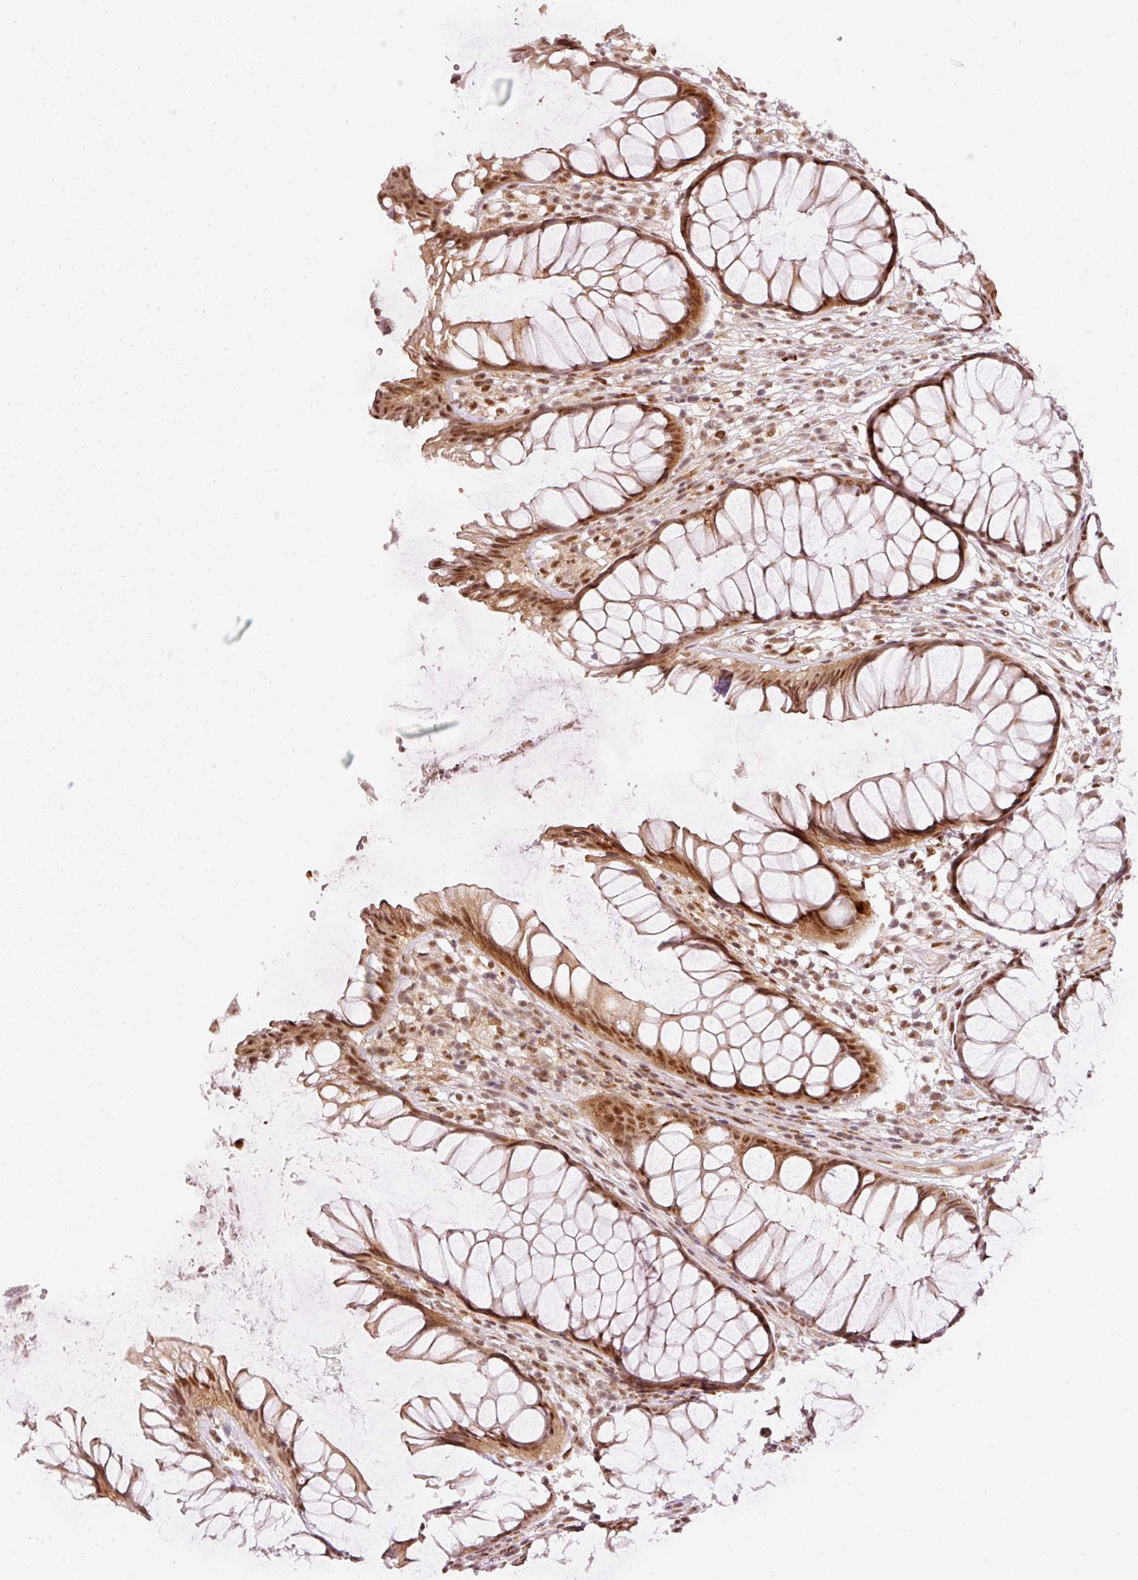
{"staining": {"intensity": "strong", "quantity": ">75%", "location": "cytoplasmic/membranous,nuclear"}, "tissue": "rectum", "cell_type": "Glandular cells", "image_type": "normal", "snomed": [{"axis": "morphology", "description": "Normal tissue, NOS"}, {"axis": "topography", "description": "Smooth muscle"}, {"axis": "topography", "description": "Rectum"}], "caption": "Immunohistochemical staining of normal rectum demonstrates strong cytoplasmic/membranous,nuclear protein staining in approximately >75% of glandular cells.", "gene": "THOC6", "patient": {"sex": "male", "age": 53}}